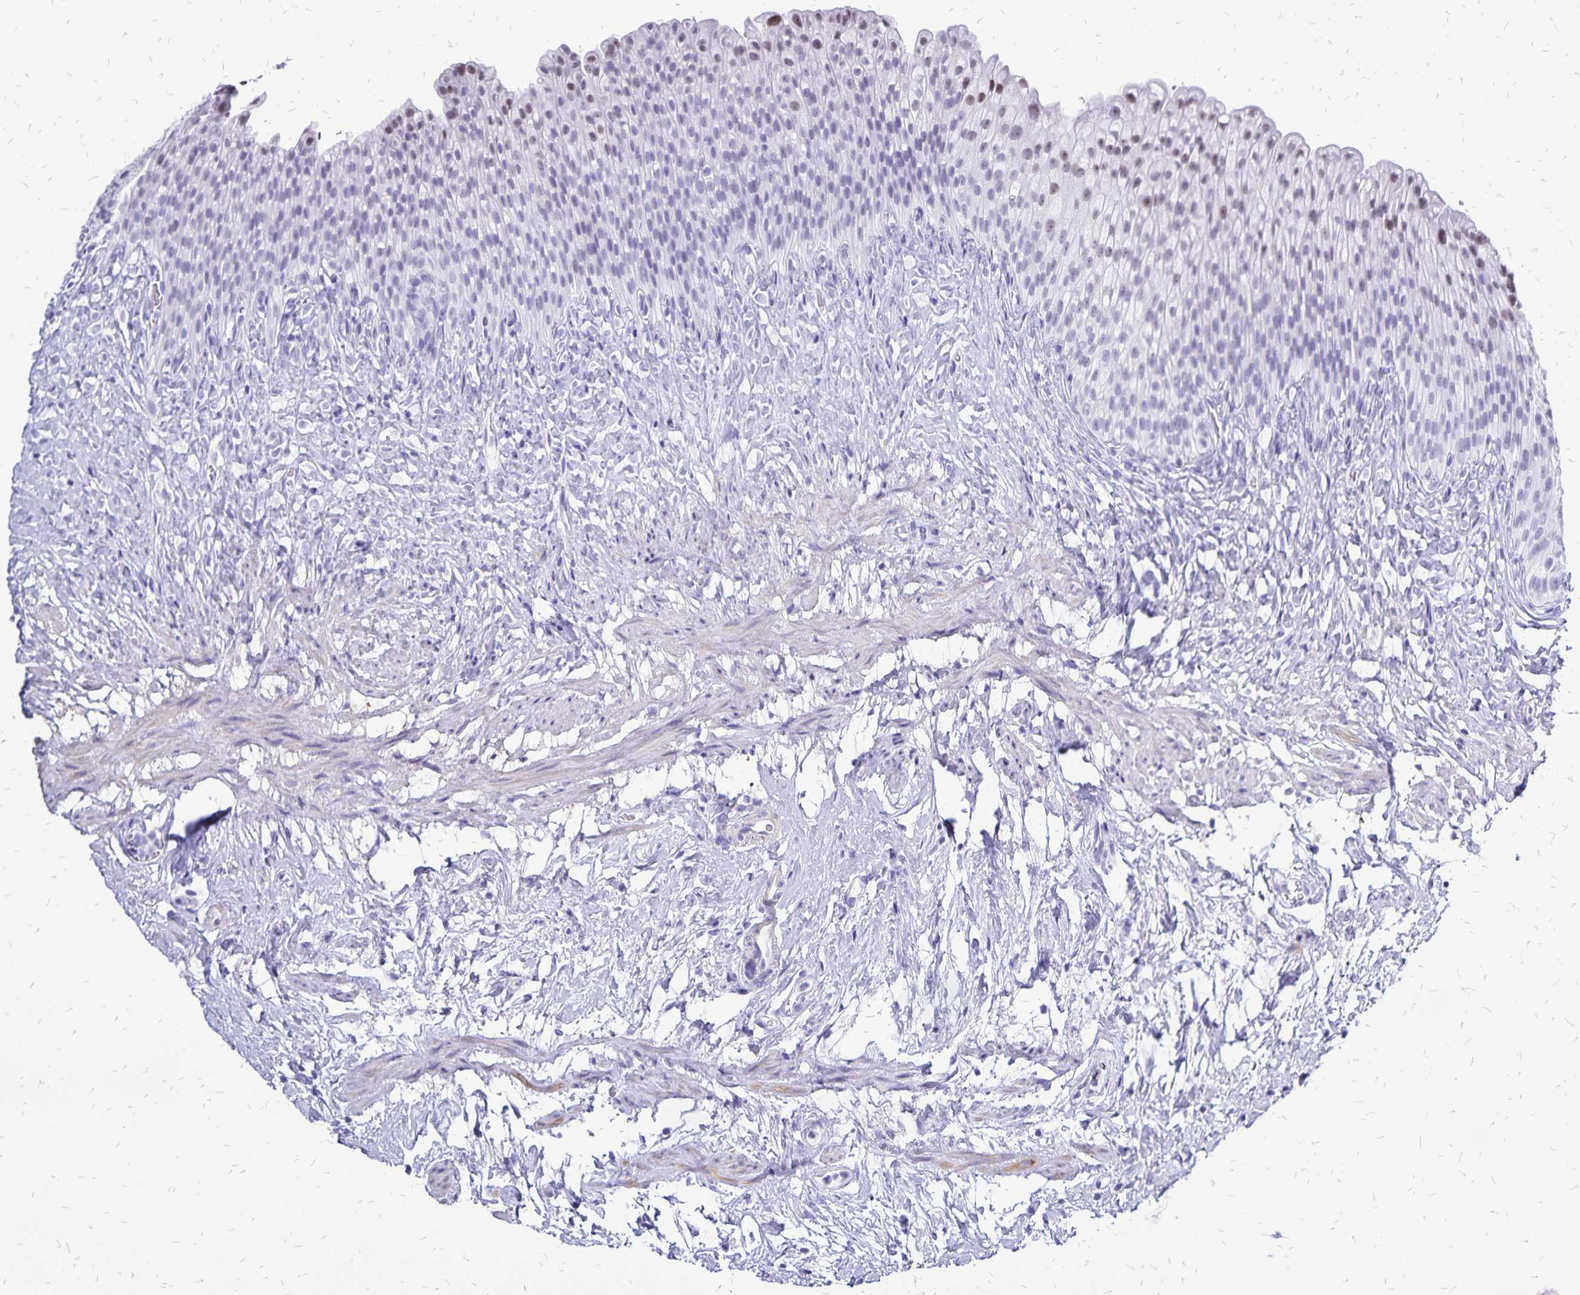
{"staining": {"intensity": "moderate", "quantity": "<25%", "location": "nuclear"}, "tissue": "urinary bladder", "cell_type": "Urothelial cells", "image_type": "normal", "snomed": [{"axis": "morphology", "description": "Normal tissue, NOS"}, {"axis": "topography", "description": "Urinary bladder"}, {"axis": "topography", "description": "Prostate"}], "caption": "A low amount of moderate nuclear staining is seen in about <25% of urothelial cells in unremarkable urinary bladder.", "gene": "HMGB3", "patient": {"sex": "male", "age": 76}}